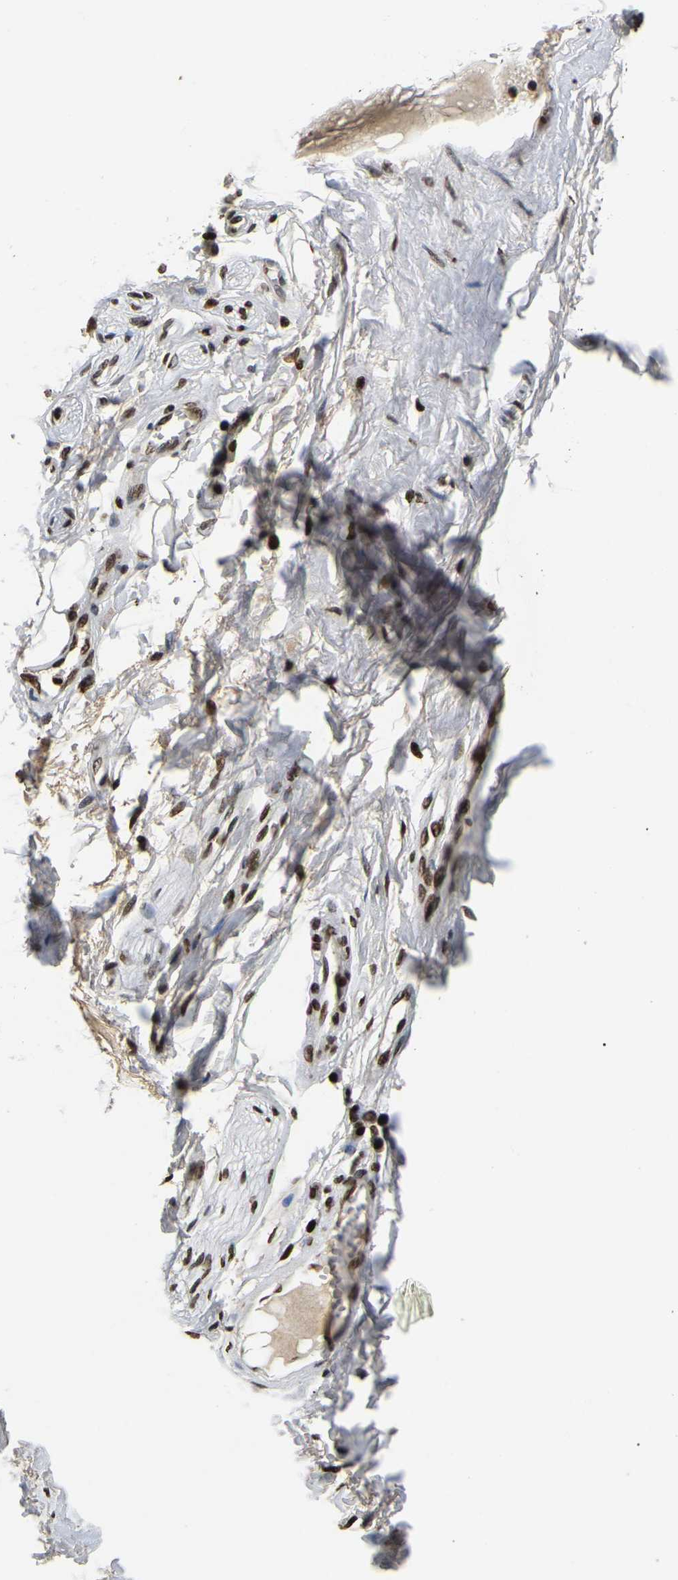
{"staining": {"intensity": "moderate", "quantity": ">75%", "location": "cytoplasmic/membranous,nuclear"}, "tissue": "adipose tissue", "cell_type": "Adipocytes", "image_type": "normal", "snomed": [{"axis": "morphology", "description": "Normal tissue, NOS"}, {"axis": "morphology", "description": "Inflammation, NOS"}, {"axis": "topography", "description": "Salivary gland"}, {"axis": "topography", "description": "Peripheral nerve tissue"}], "caption": "Immunohistochemistry (IHC) image of unremarkable adipose tissue stained for a protein (brown), which demonstrates medium levels of moderate cytoplasmic/membranous,nuclear positivity in approximately >75% of adipocytes.", "gene": "LRRC61", "patient": {"sex": "female", "age": 75}}